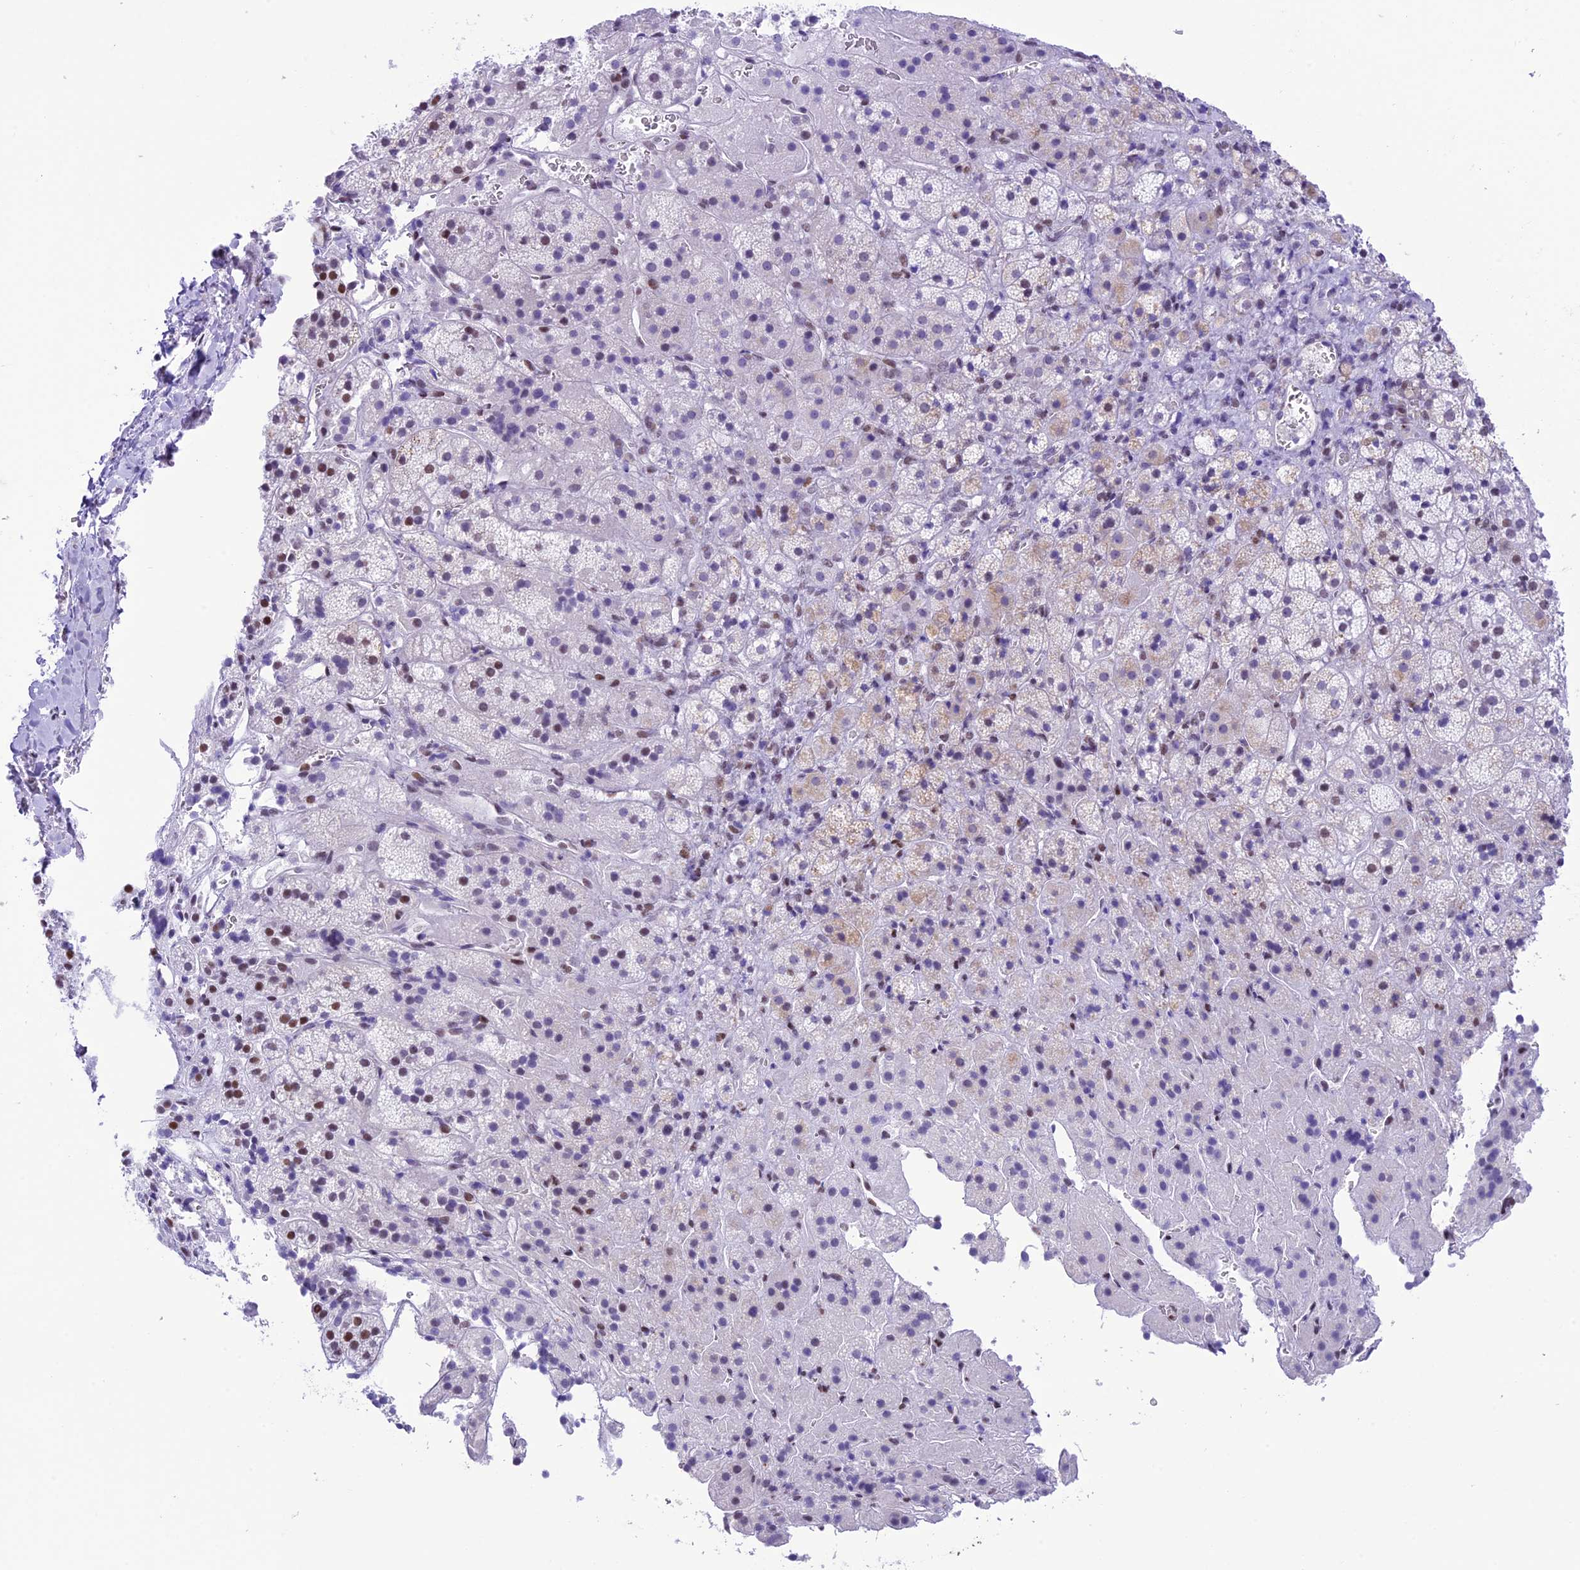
{"staining": {"intensity": "moderate", "quantity": "<25%", "location": "cytoplasmic/membranous,nuclear"}, "tissue": "adrenal gland", "cell_type": "Glandular cells", "image_type": "normal", "snomed": [{"axis": "morphology", "description": "Normal tissue, NOS"}, {"axis": "topography", "description": "Adrenal gland"}], "caption": "A histopathology image of adrenal gland stained for a protein displays moderate cytoplasmic/membranous,nuclear brown staining in glandular cells.", "gene": "RPS6KB1", "patient": {"sex": "female", "age": 44}}